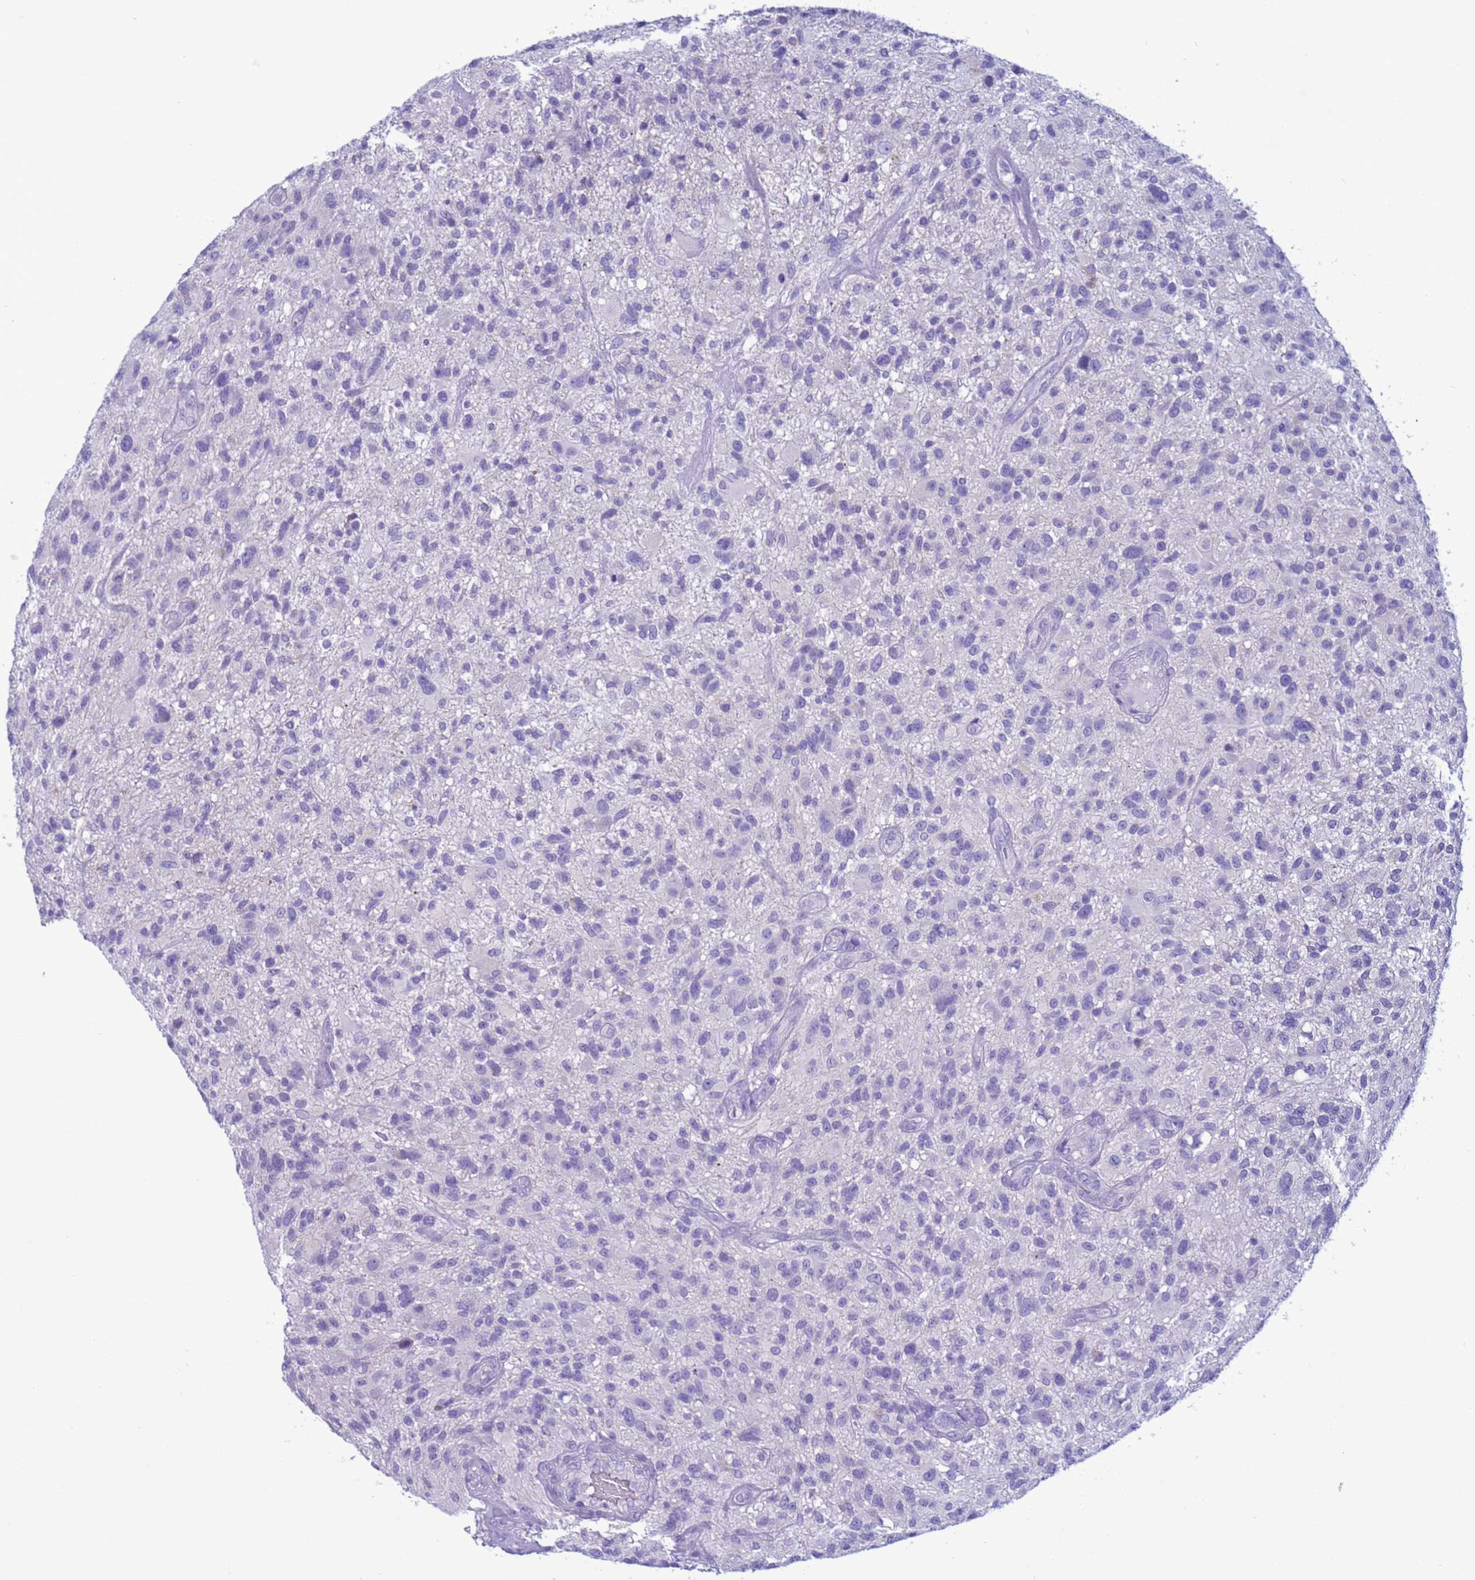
{"staining": {"intensity": "negative", "quantity": "none", "location": "none"}, "tissue": "glioma", "cell_type": "Tumor cells", "image_type": "cancer", "snomed": [{"axis": "morphology", "description": "Glioma, malignant, High grade"}, {"axis": "topography", "description": "Brain"}], "caption": "Tumor cells show no significant protein expression in glioma.", "gene": "CST4", "patient": {"sex": "male", "age": 47}}